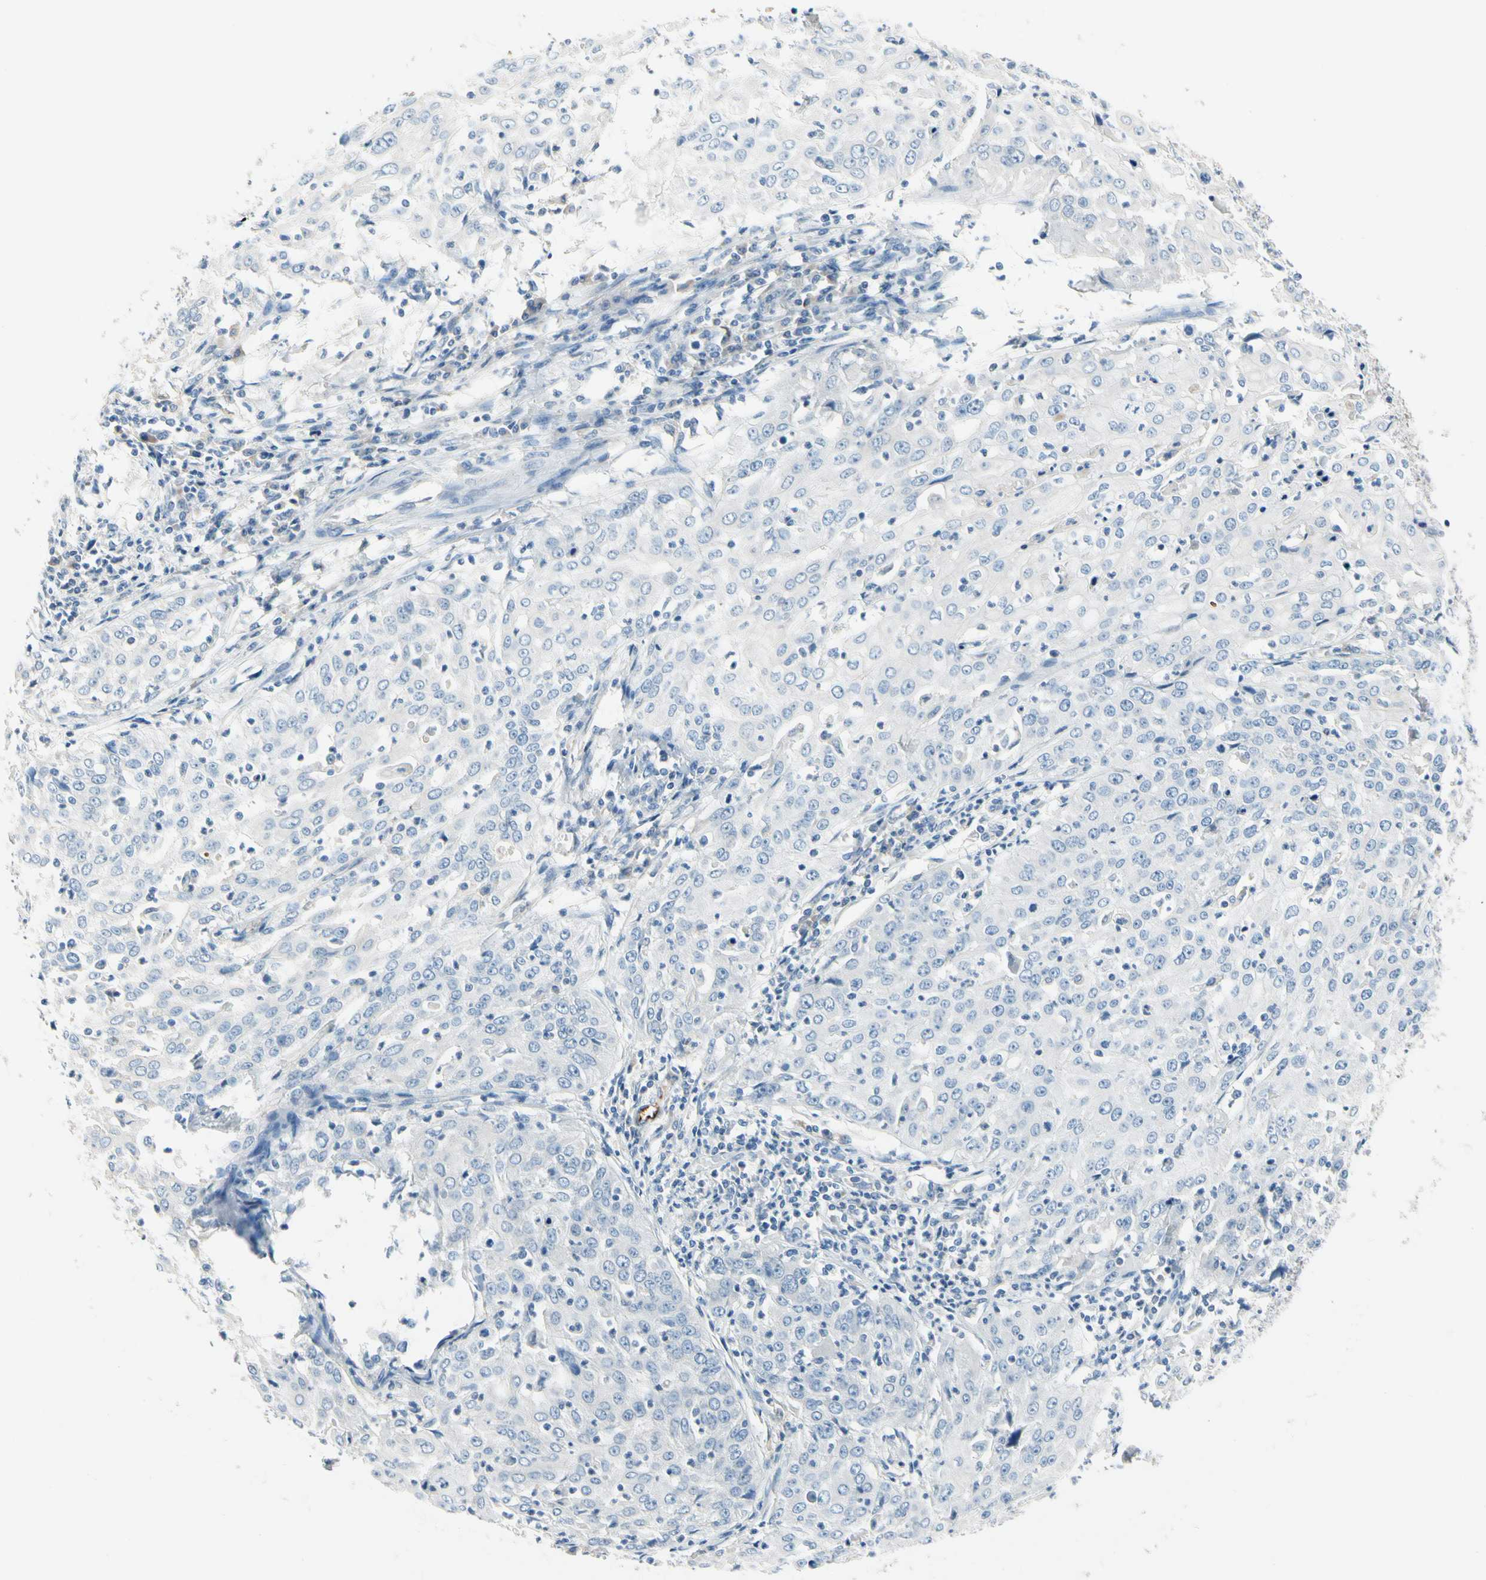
{"staining": {"intensity": "negative", "quantity": "none", "location": "none"}, "tissue": "cervical cancer", "cell_type": "Tumor cells", "image_type": "cancer", "snomed": [{"axis": "morphology", "description": "Squamous cell carcinoma, NOS"}, {"axis": "topography", "description": "Cervix"}], "caption": "An immunohistochemistry (IHC) photomicrograph of cervical squamous cell carcinoma is shown. There is no staining in tumor cells of cervical squamous cell carcinoma.", "gene": "CNDP1", "patient": {"sex": "female", "age": 39}}